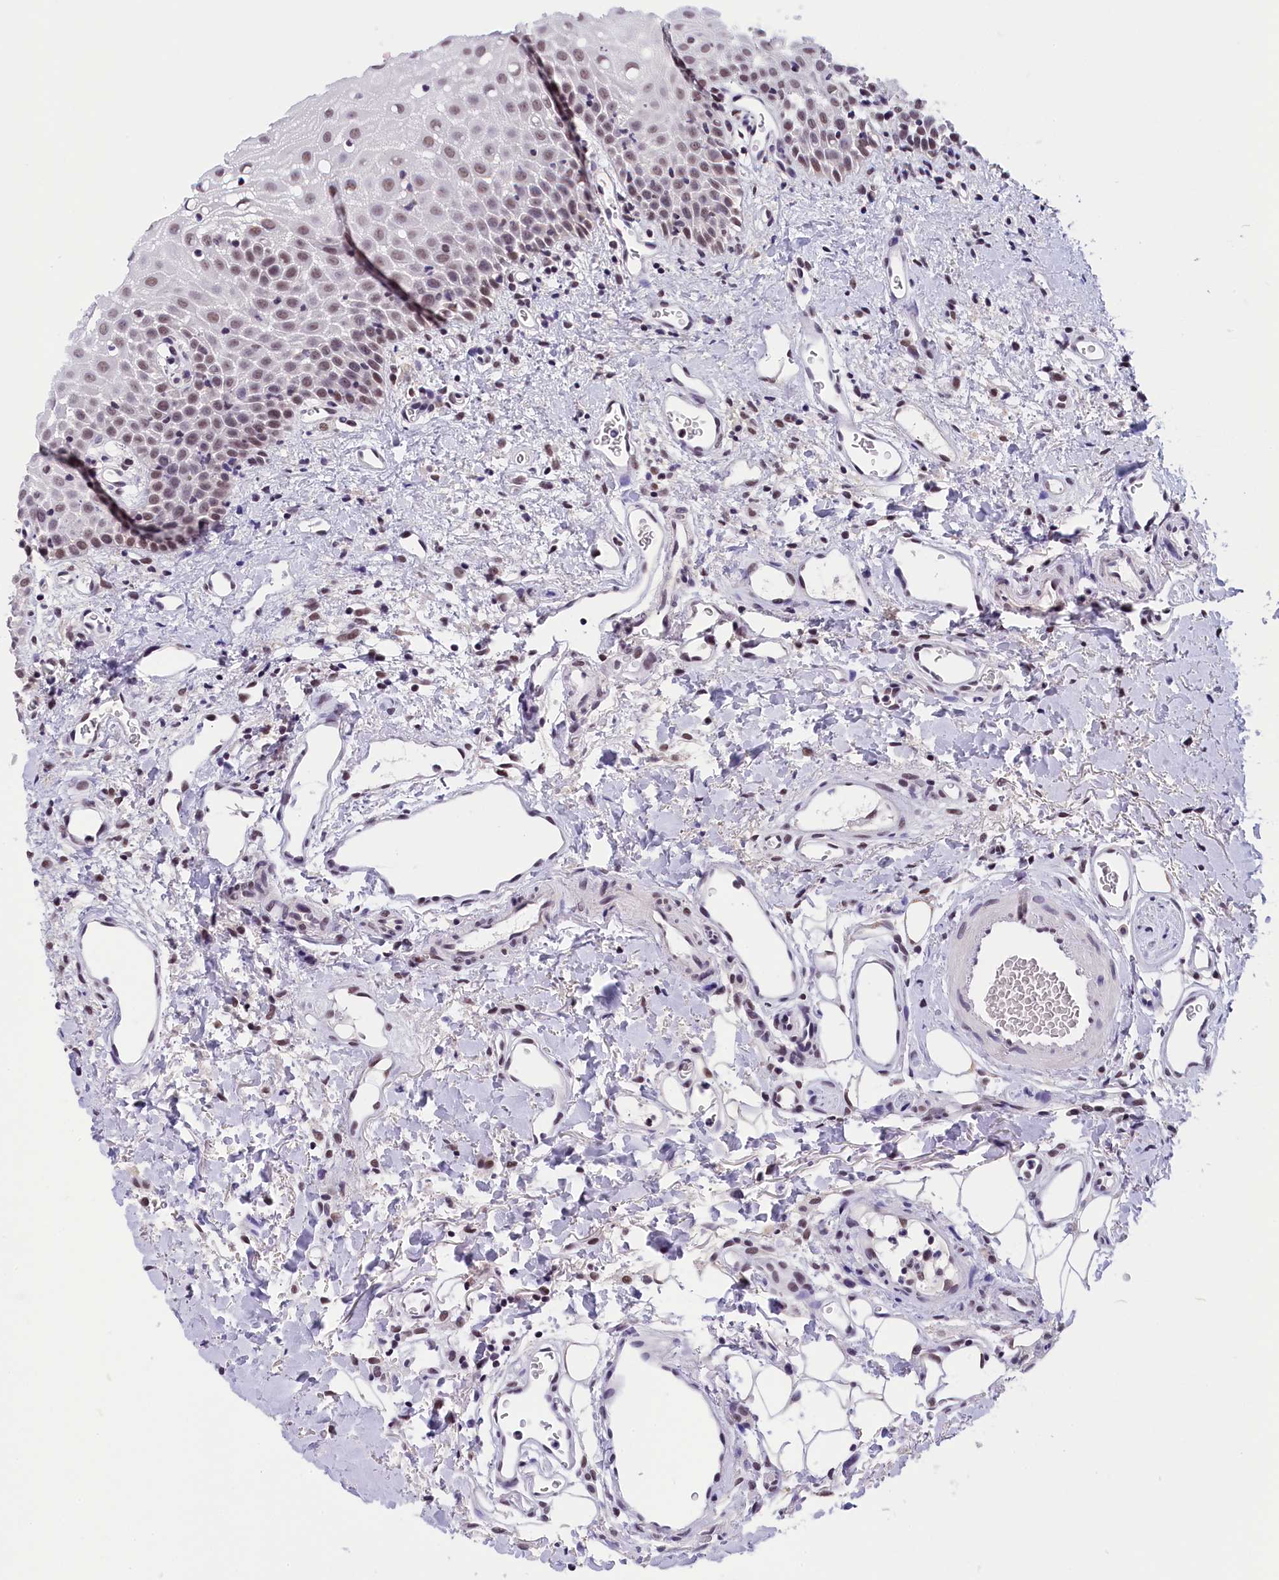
{"staining": {"intensity": "moderate", "quantity": "25%-75%", "location": "nuclear"}, "tissue": "oral mucosa", "cell_type": "Squamous epithelial cells", "image_type": "normal", "snomed": [{"axis": "morphology", "description": "Normal tissue, NOS"}, {"axis": "topography", "description": "Oral tissue"}], "caption": "Immunohistochemical staining of normal oral mucosa exhibits 25%-75% levels of moderate nuclear protein expression in about 25%-75% of squamous epithelial cells.", "gene": "ZC3H4", "patient": {"sex": "female", "age": 70}}